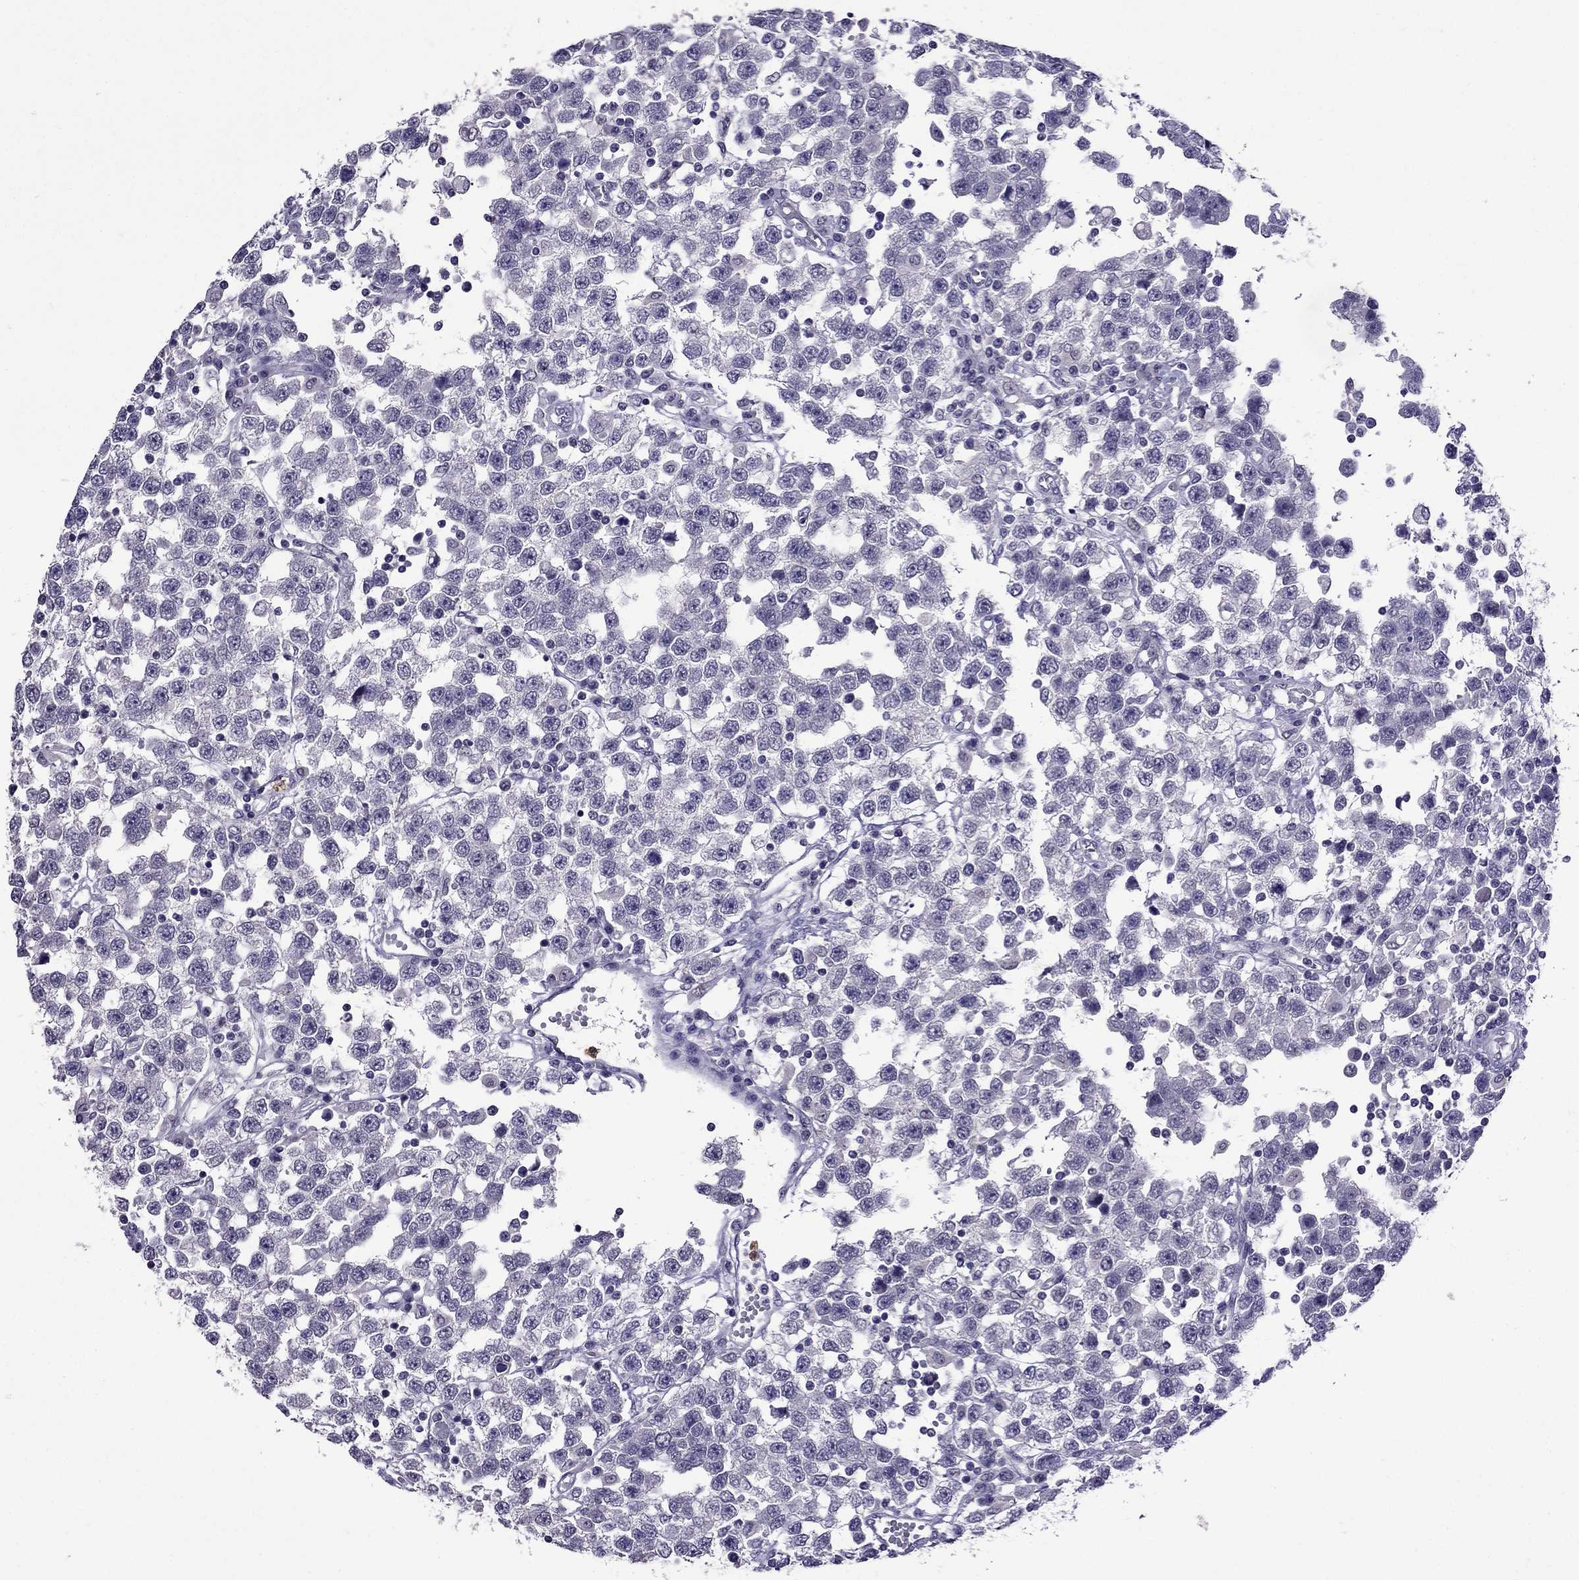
{"staining": {"intensity": "negative", "quantity": "none", "location": "none"}, "tissue": "testis cancer", "cell_type": "Tumor cells", "image_type": "cancer", "snomed": [{"axis": "morphology", "description": "Seminoma, NOS"}, {"axis": "topography", "description": "Testis"}], "caption": "A high-resolution photomicrograph shows IHC staining of seminoma (testis), which reveals no significant positivity in tumor cells.", "gene": "OLFM4", "patient": {"sex": "male", "age": 34}}